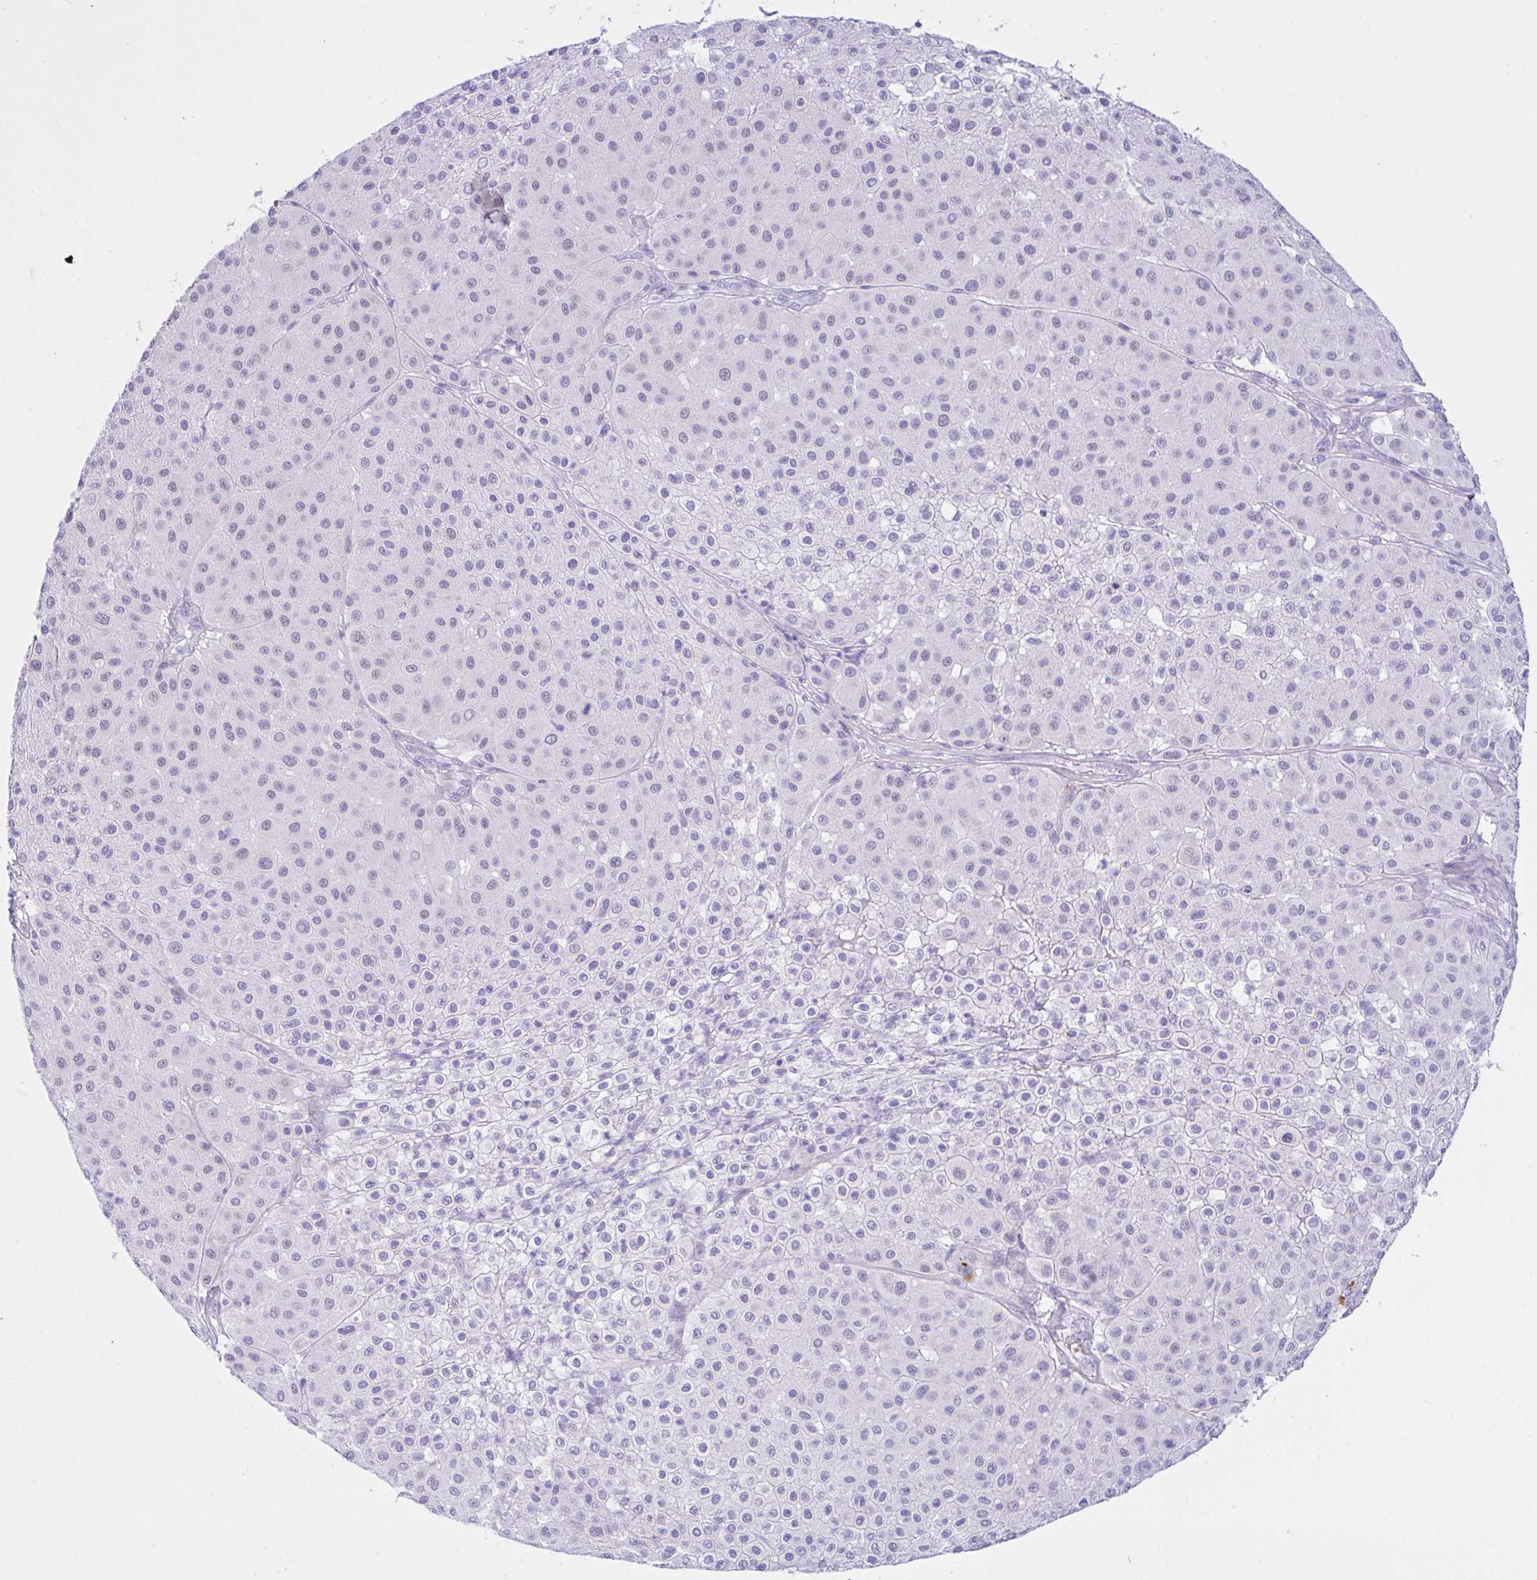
{"staining": {"intensity": "negative", "quantity": "none", "location": "none"}, "tissue": "melanoma", "cell_type": "Tumor cells", "image_type": "cancer", "snomed": [{"axis": "morphology", "description": "Malignant melanoma, Metastatic site"}, {"axis": "topography", "description": "Smooth muscle"}], "caption": "A micrograph of malignant melanoma (metastatic site) stained for a protein shows no brown staining in tumor cells.", "gene": "SEL1L2", "patient": {"sex": "male", "age": 41}}